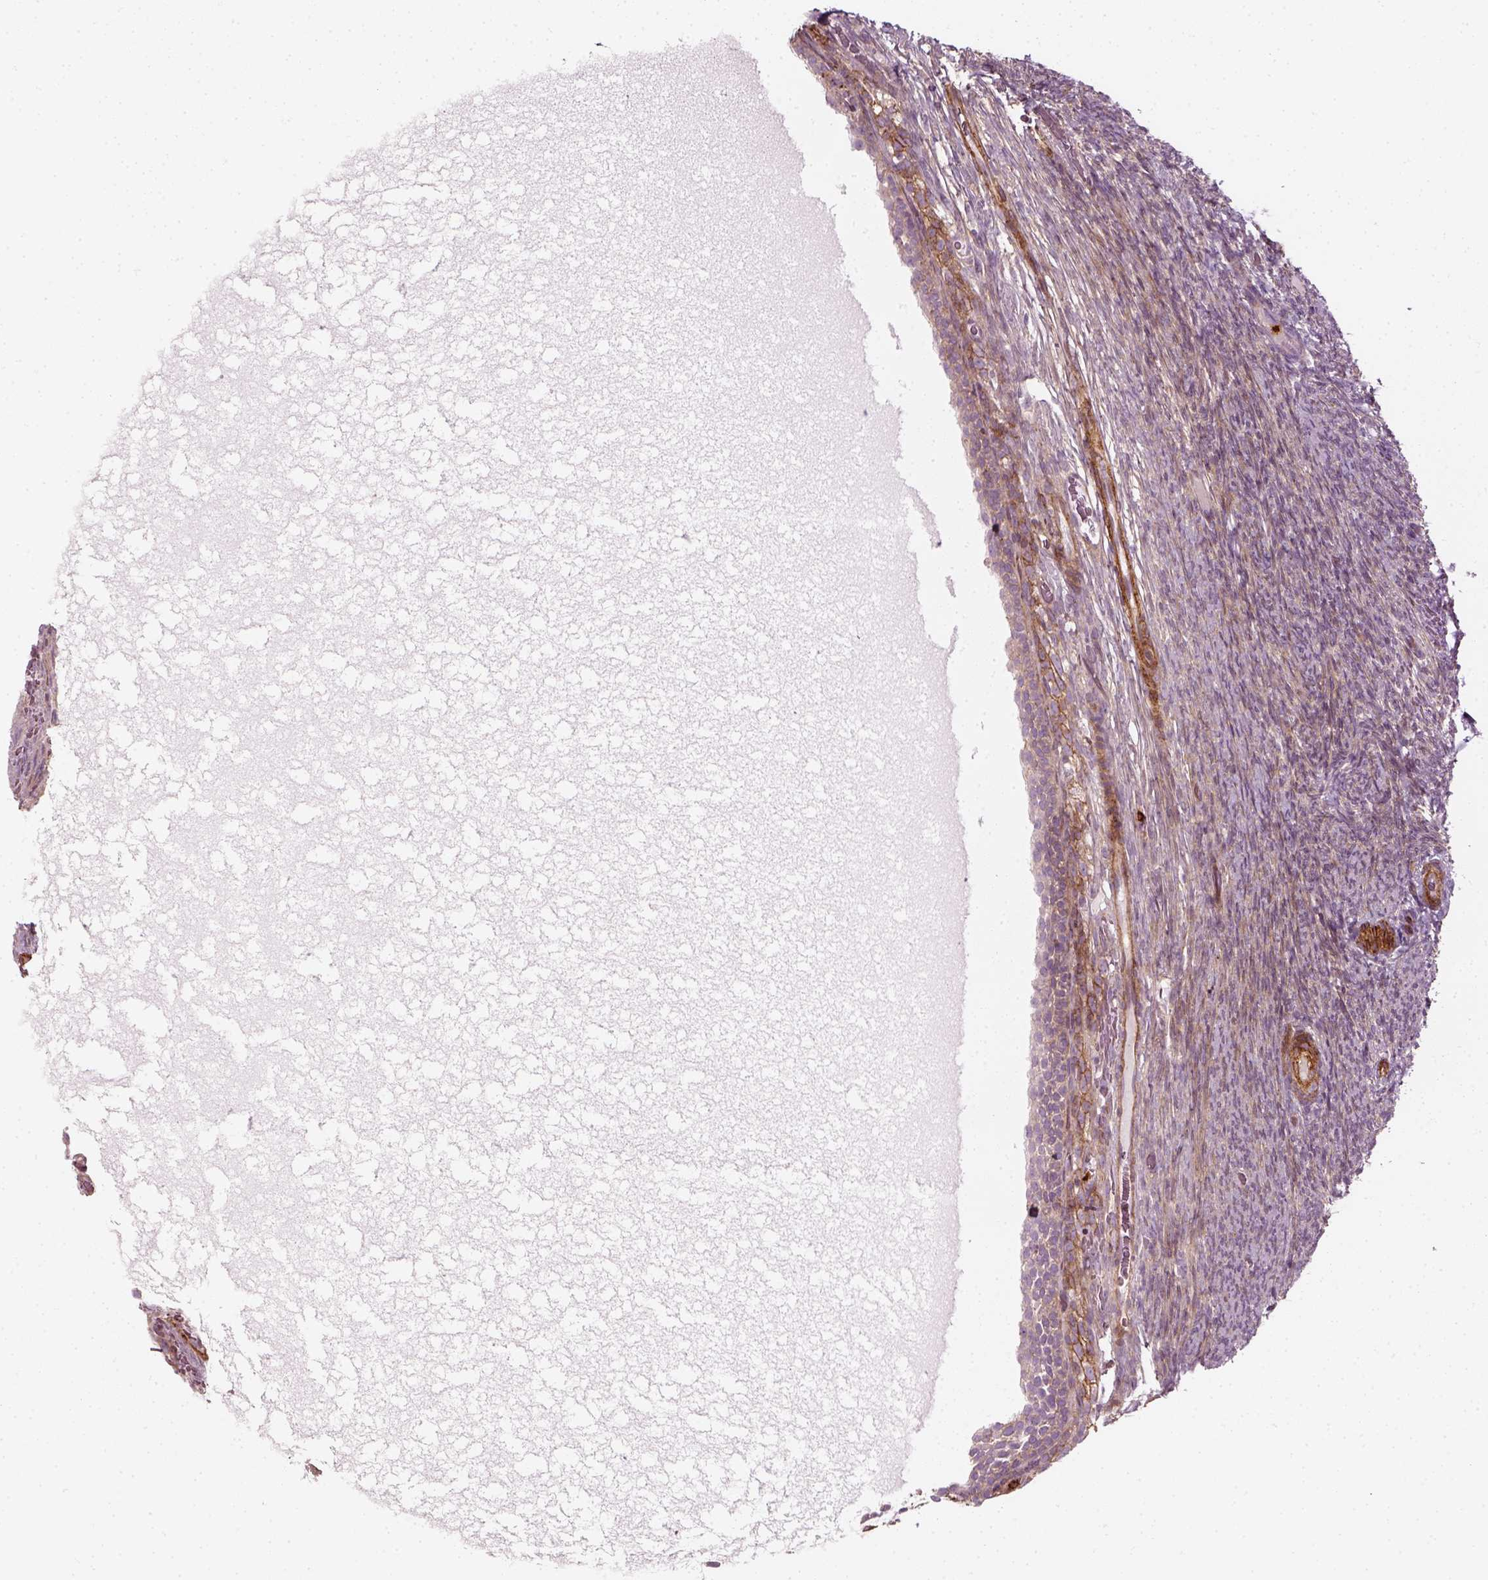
{"staining": {"intensity": "weak", "quantity": ">75%", "location": "cytoplasmic/membranous"}, "tissue": "ovary", "cell_type": "Ovarian stroma cells", "image_type": "normal", "snomed": [{"axis": "morphology", "description": "Normal tissue, NOS"}, {"axis": "topography", "description": "Ovary"}], "caption": "Ovarian stroma cells show weak cytoplasmic/membranous staining in approximately >75% of cells in unremarkable ovary. (DAB (3,3'-diaminobenzidine) = brown stain, brightfield microscopy at high magnification).", "gene": "NPTN", "patient": {"sex": "female", "age": 34}}